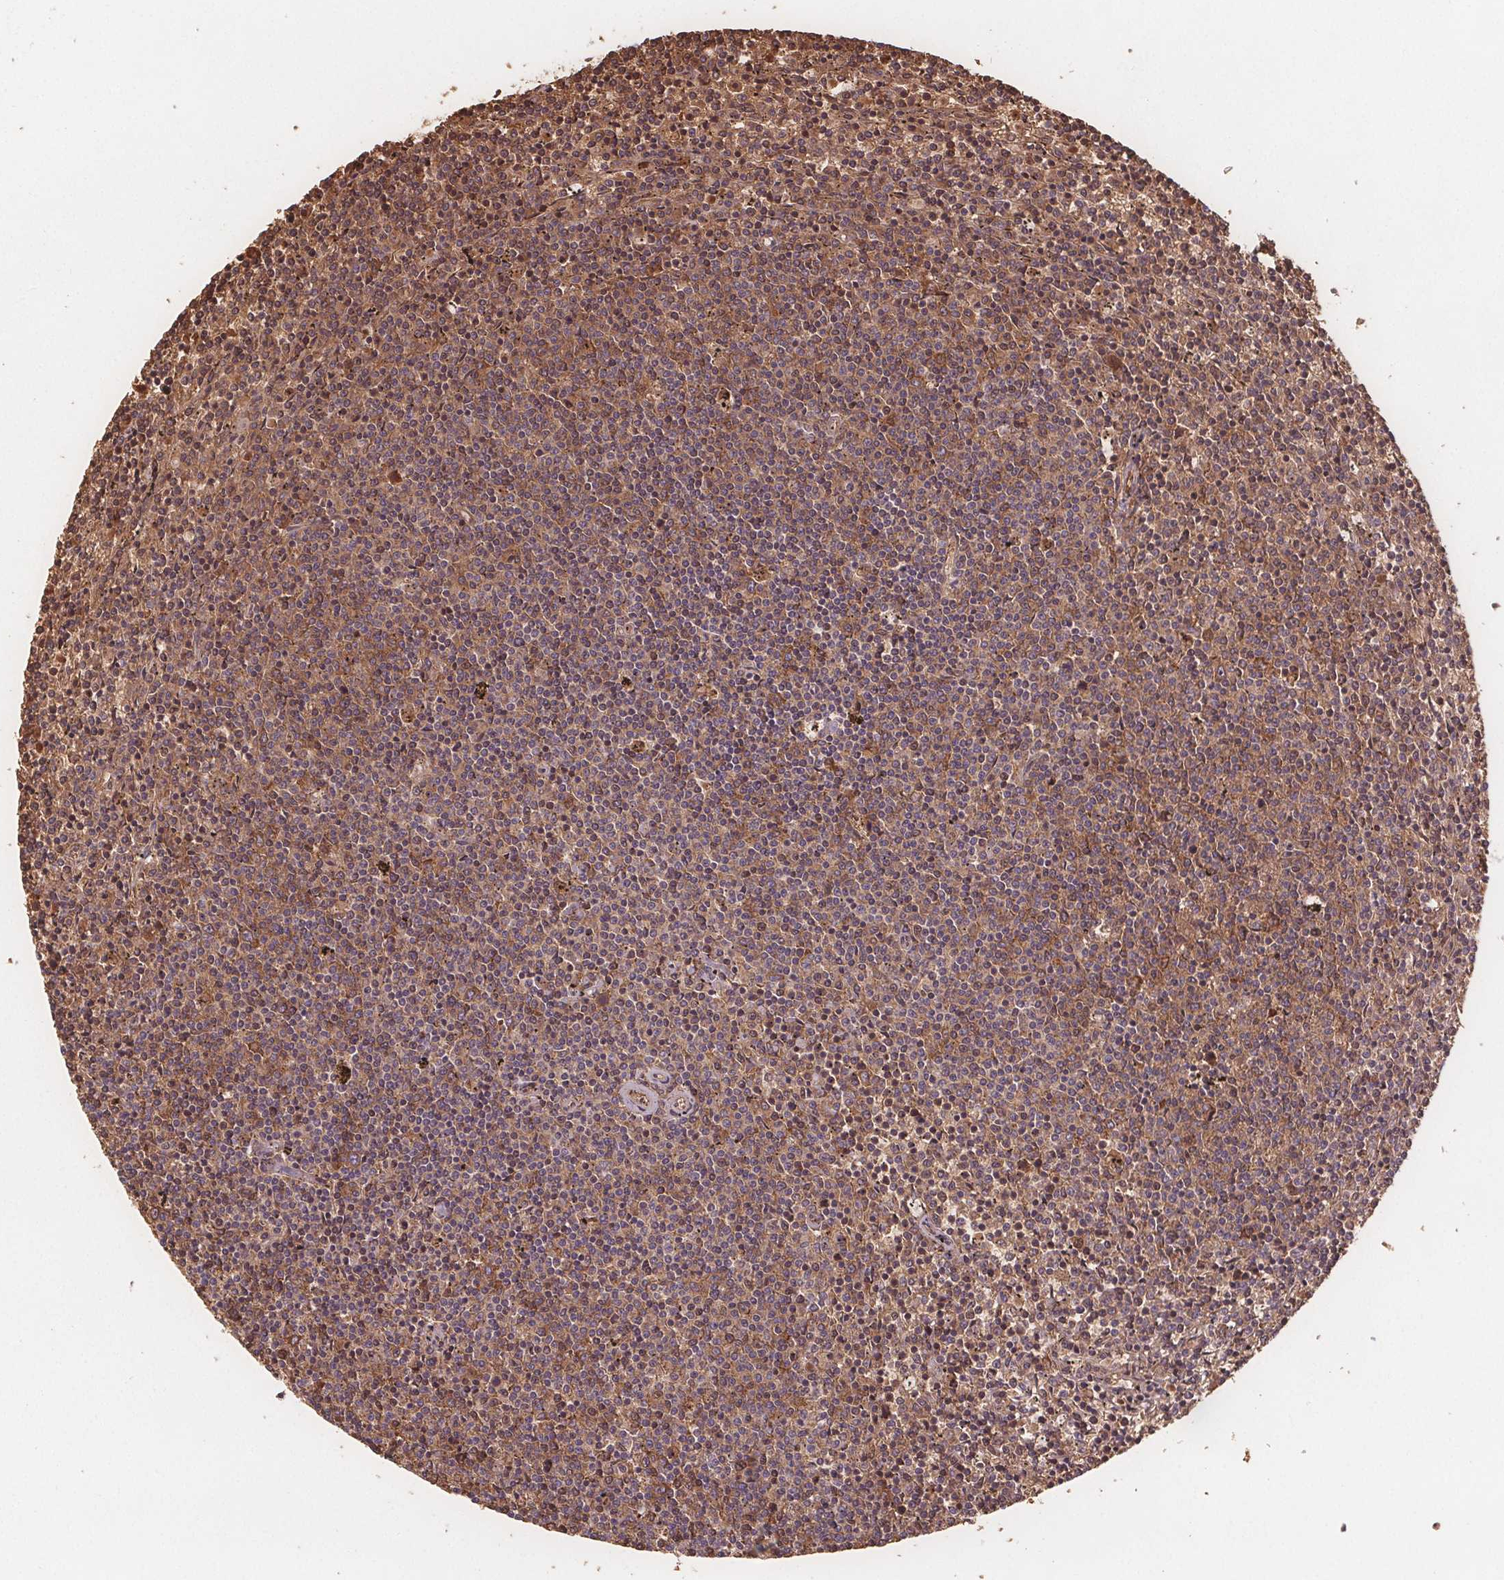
{"staining": {"intensity": "moderate", "quantity": ">75%", "location": "cytoplasmic/membranous"}, "tissue": "lymphoma", "cell_type": "Tumor cells", "image_type": "cancer", "snomed": [{"axis": "morphology", "description": "Malignant lymphoma, non-Hodgkin's type, Low grade"}, {"axis": "topography", "description": "Spleen"}], "caption": "Protein analysis of lymphoma tissue shows moderate cytoplasmic/membranous positivity in about >75% of tumor cells.", "gene": "EIF3D", "patient": {"sex": "female", "age": 50}}